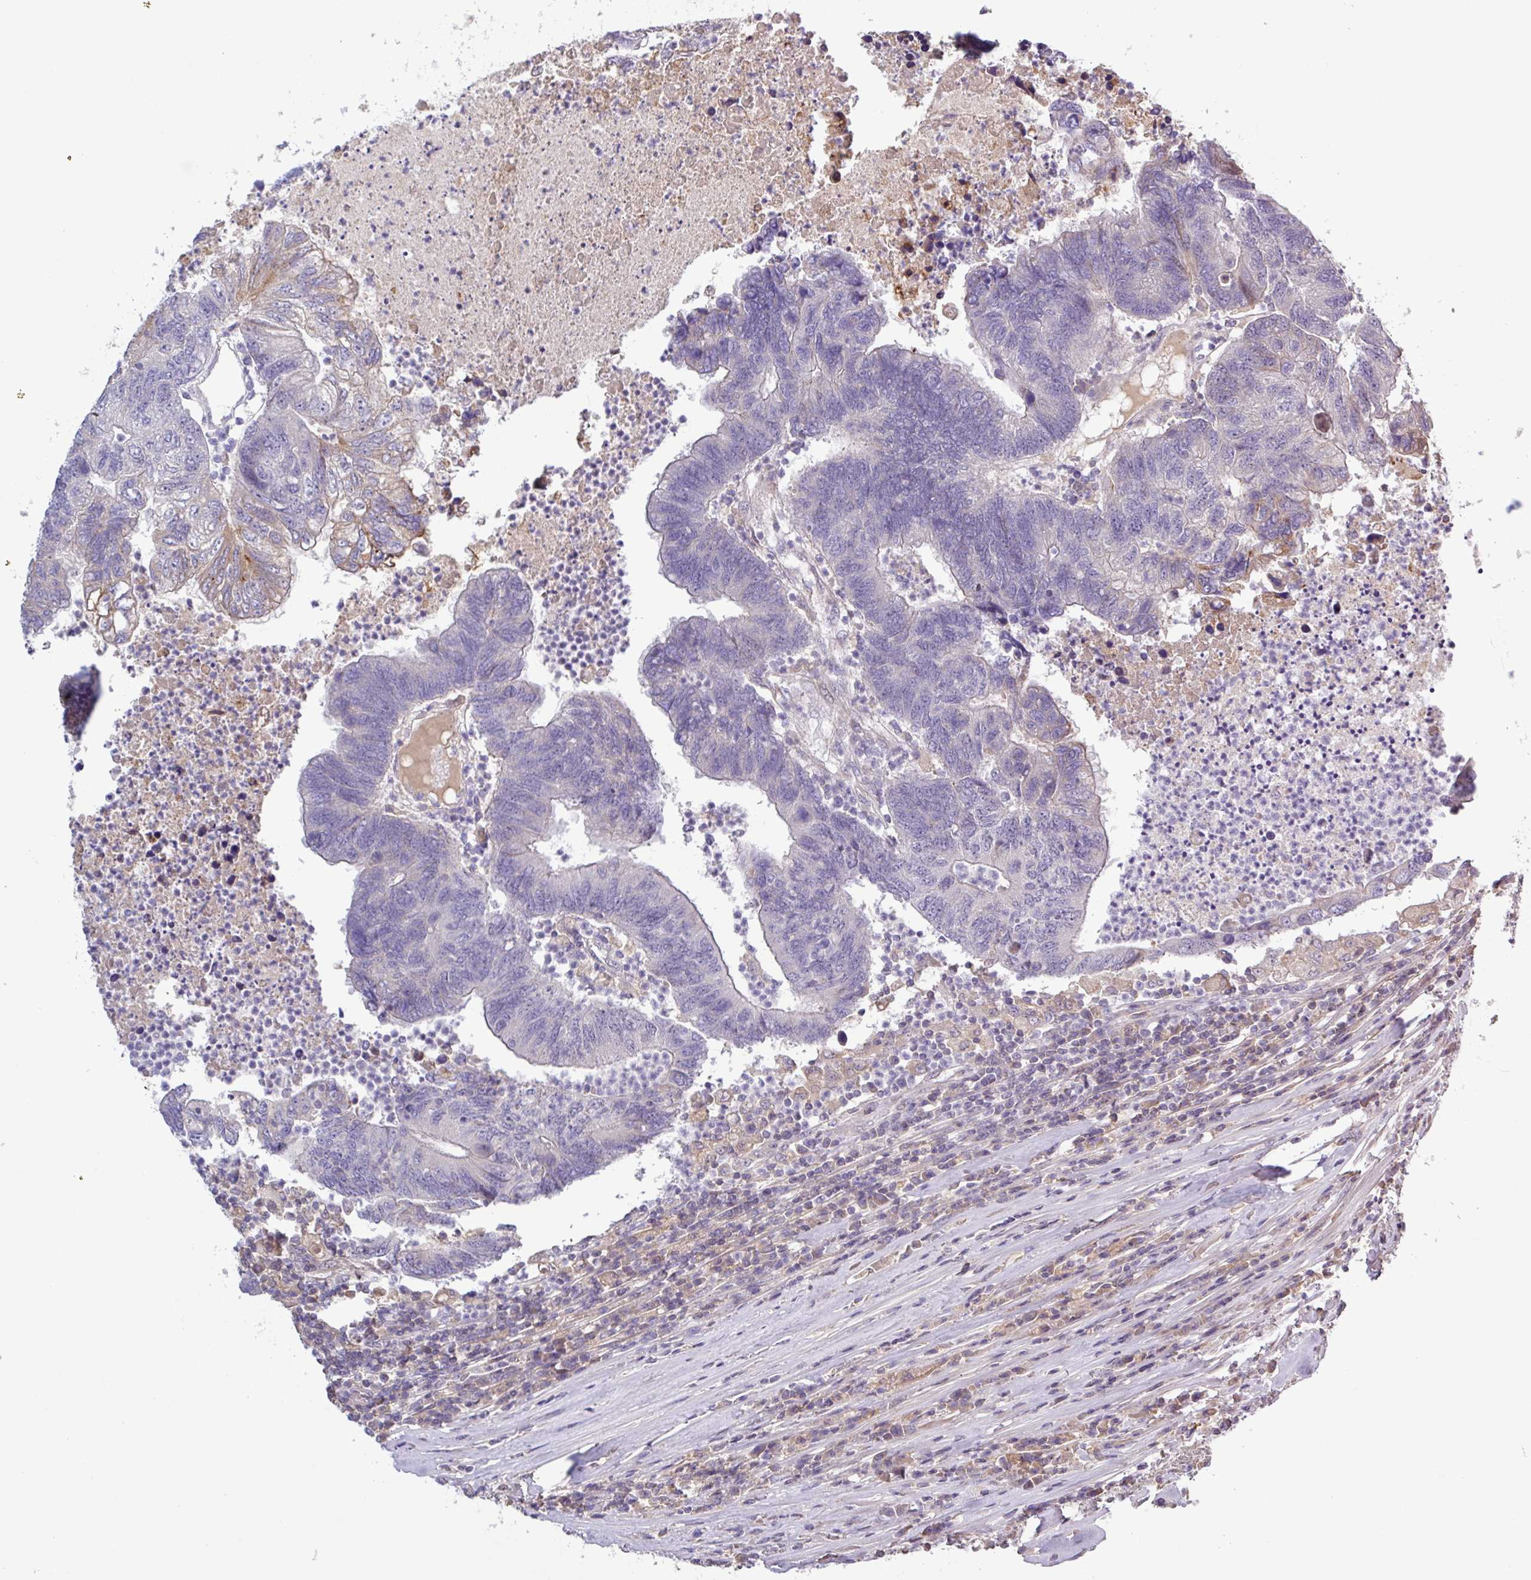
{"staining": {"intensity": "weak", "quantity": "<25%", "location": "cytoplasmic/membranous"}, "tissue": "colorectal cancer", "cell_type": "Tumor cells", "image_type": "cancer", "snomed": [{"axis": "morphology", "description": "Adenocarcinoma, NOS"}, {"axis": "topography", "description": "Colon"}], "caption": "Human colorectal cancer stained for a protein using immunohistochemistry shows no staining in tumor cells.", "gene": "SFTPB", "patient": {"sex": "female", "age": 48}}